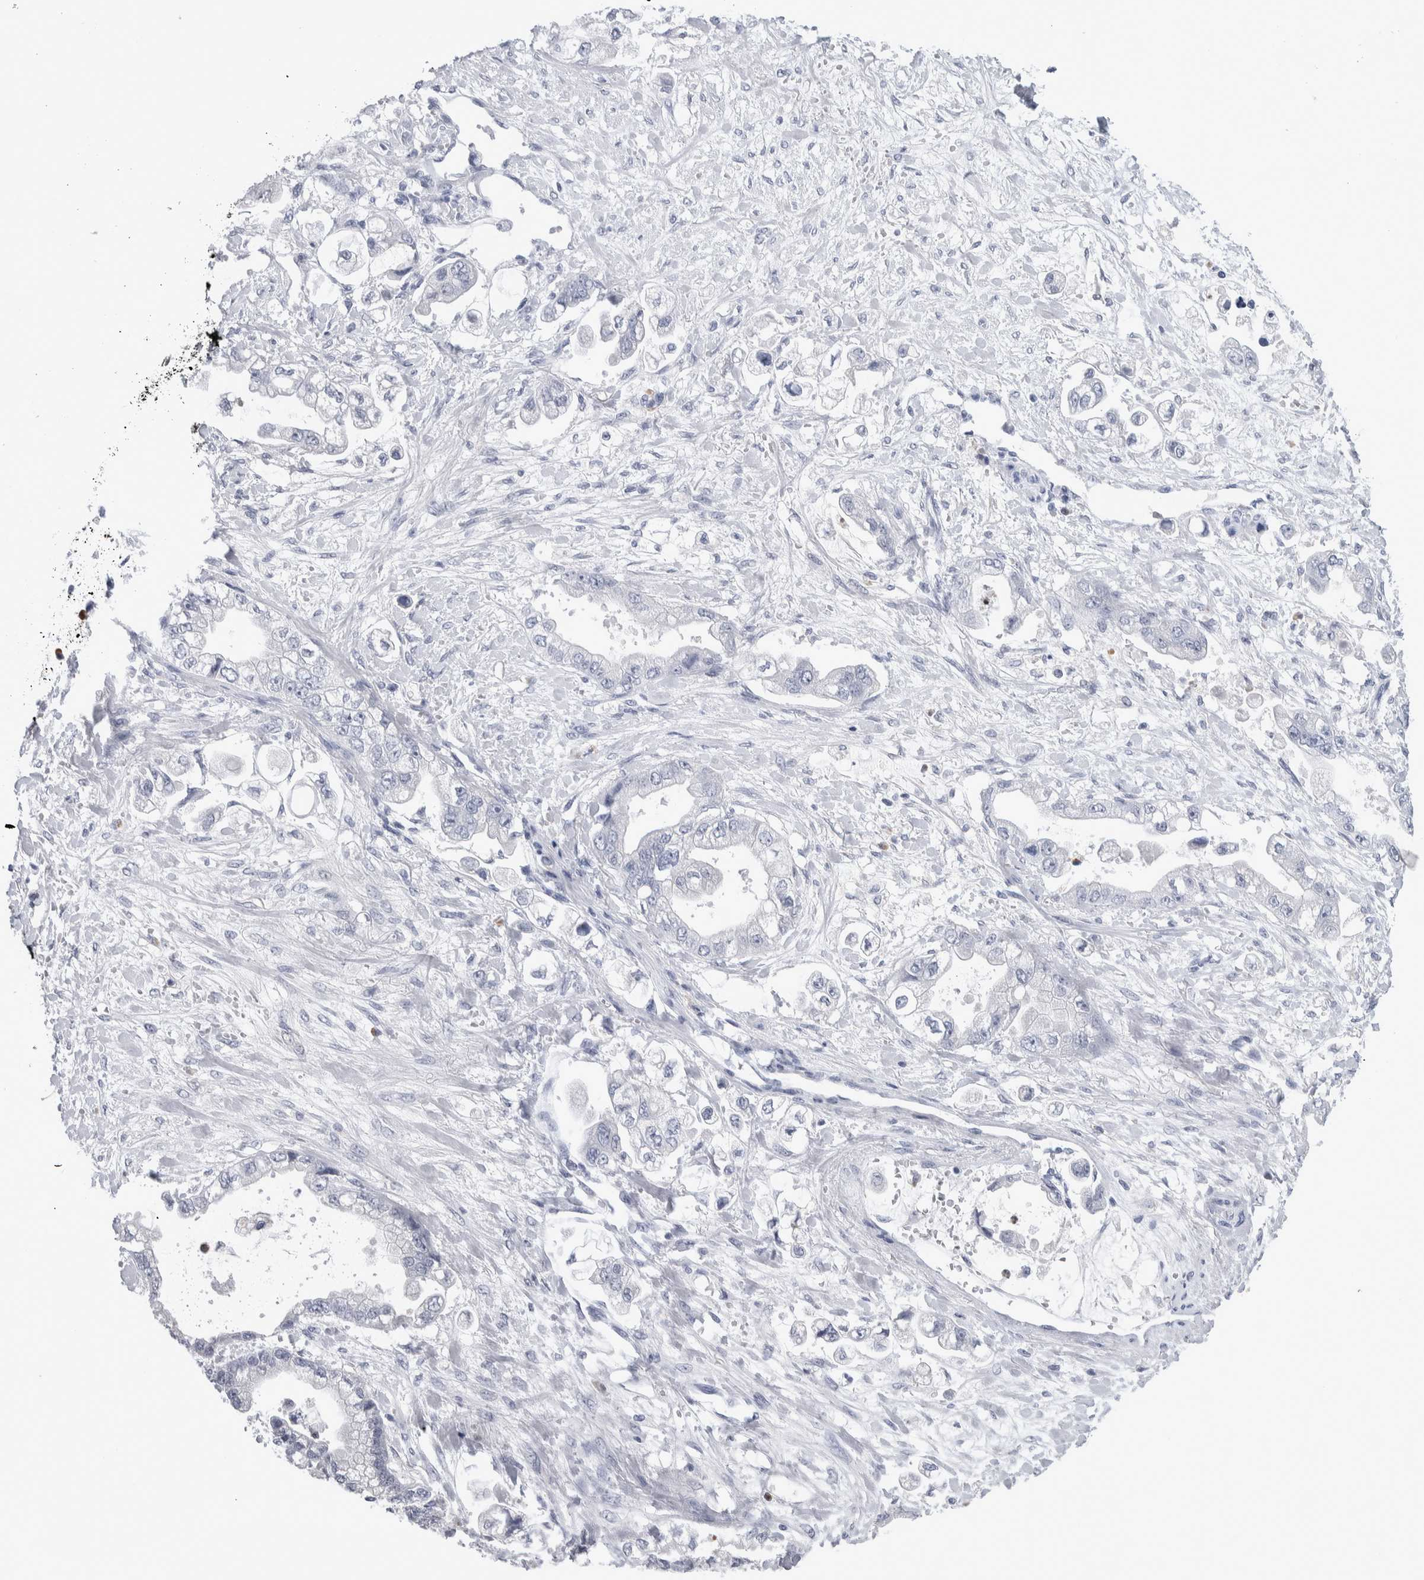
{"staining": {"intensity": "negative", "quantity": "none", "location": "none"}, "tissue": "stomach cancer", "cell_type": "Tumor cells", "image_type": "cancer", "snomed": [{"axis": "morphology", "description": "Adenocarcinoma, NOS"}, {"axis": "topography", "description": "Stomach"}], "caption": "The image displays no significant positivity in tumor cells of stomach cancer (adenocarcinoma).", "gene": "LURAP1L", "patient": {"sex": "male", "age": 62}}